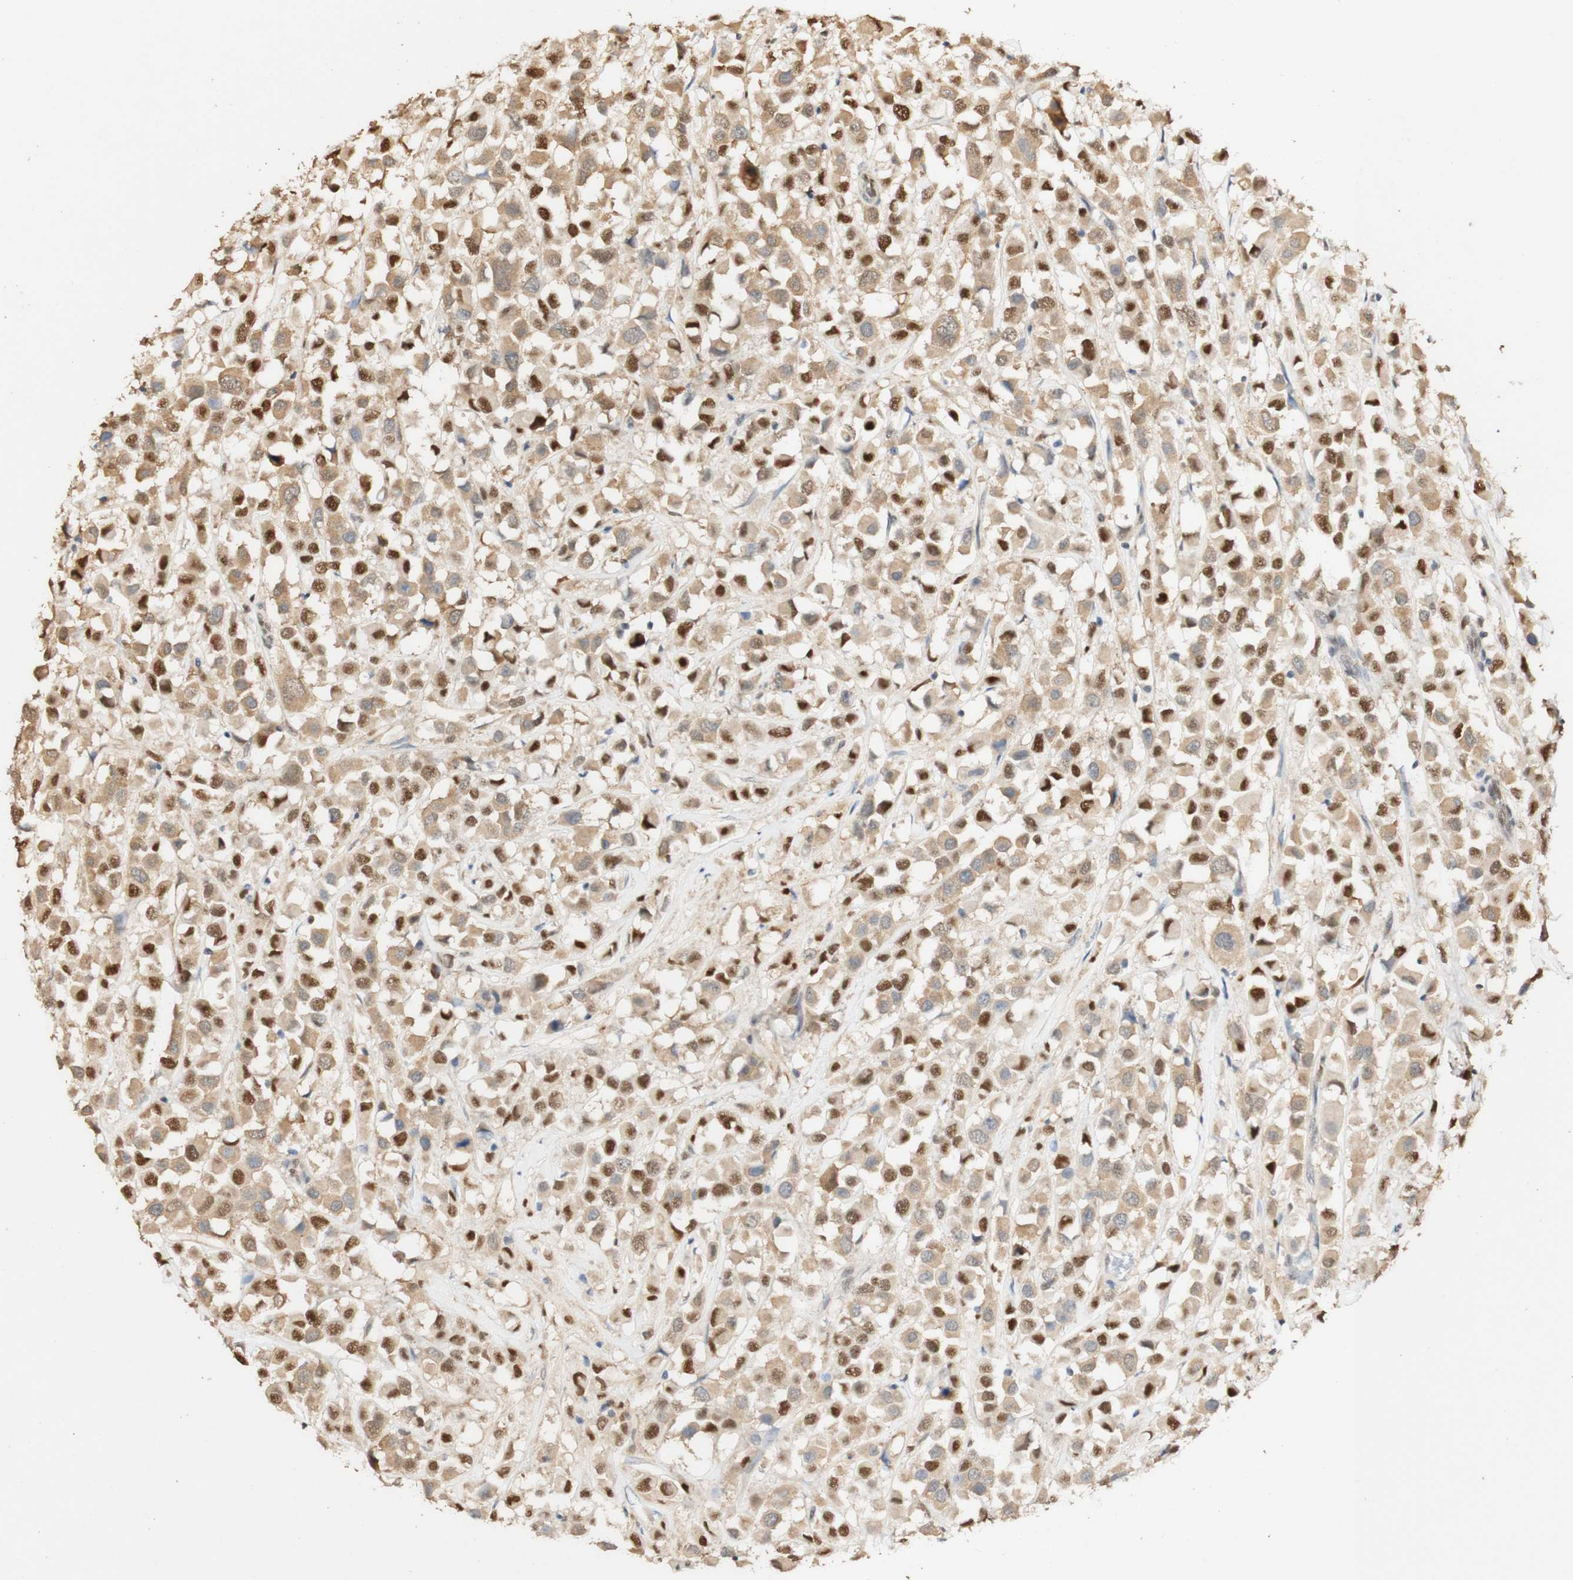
{"staining": {"intensity": "strong", "quantity": "25%-75%", "location": "cytoplasmic/membranous,nuclear"}, "tissue": "breast cancer", "cell_type": "Tumor cells", "image_type": "cancer", "snomed": [{"axis": "morphology", "description": "Duct carcinoma"}, {"axis": "topography", "description": "Breast"}], "caption": "Breast invasive ductal carcinoma stained with a protein marker exhibits strong staining in tumor cells.", "gene": "MAP3K4", "patient": {"sex": "female", "age": 61}}